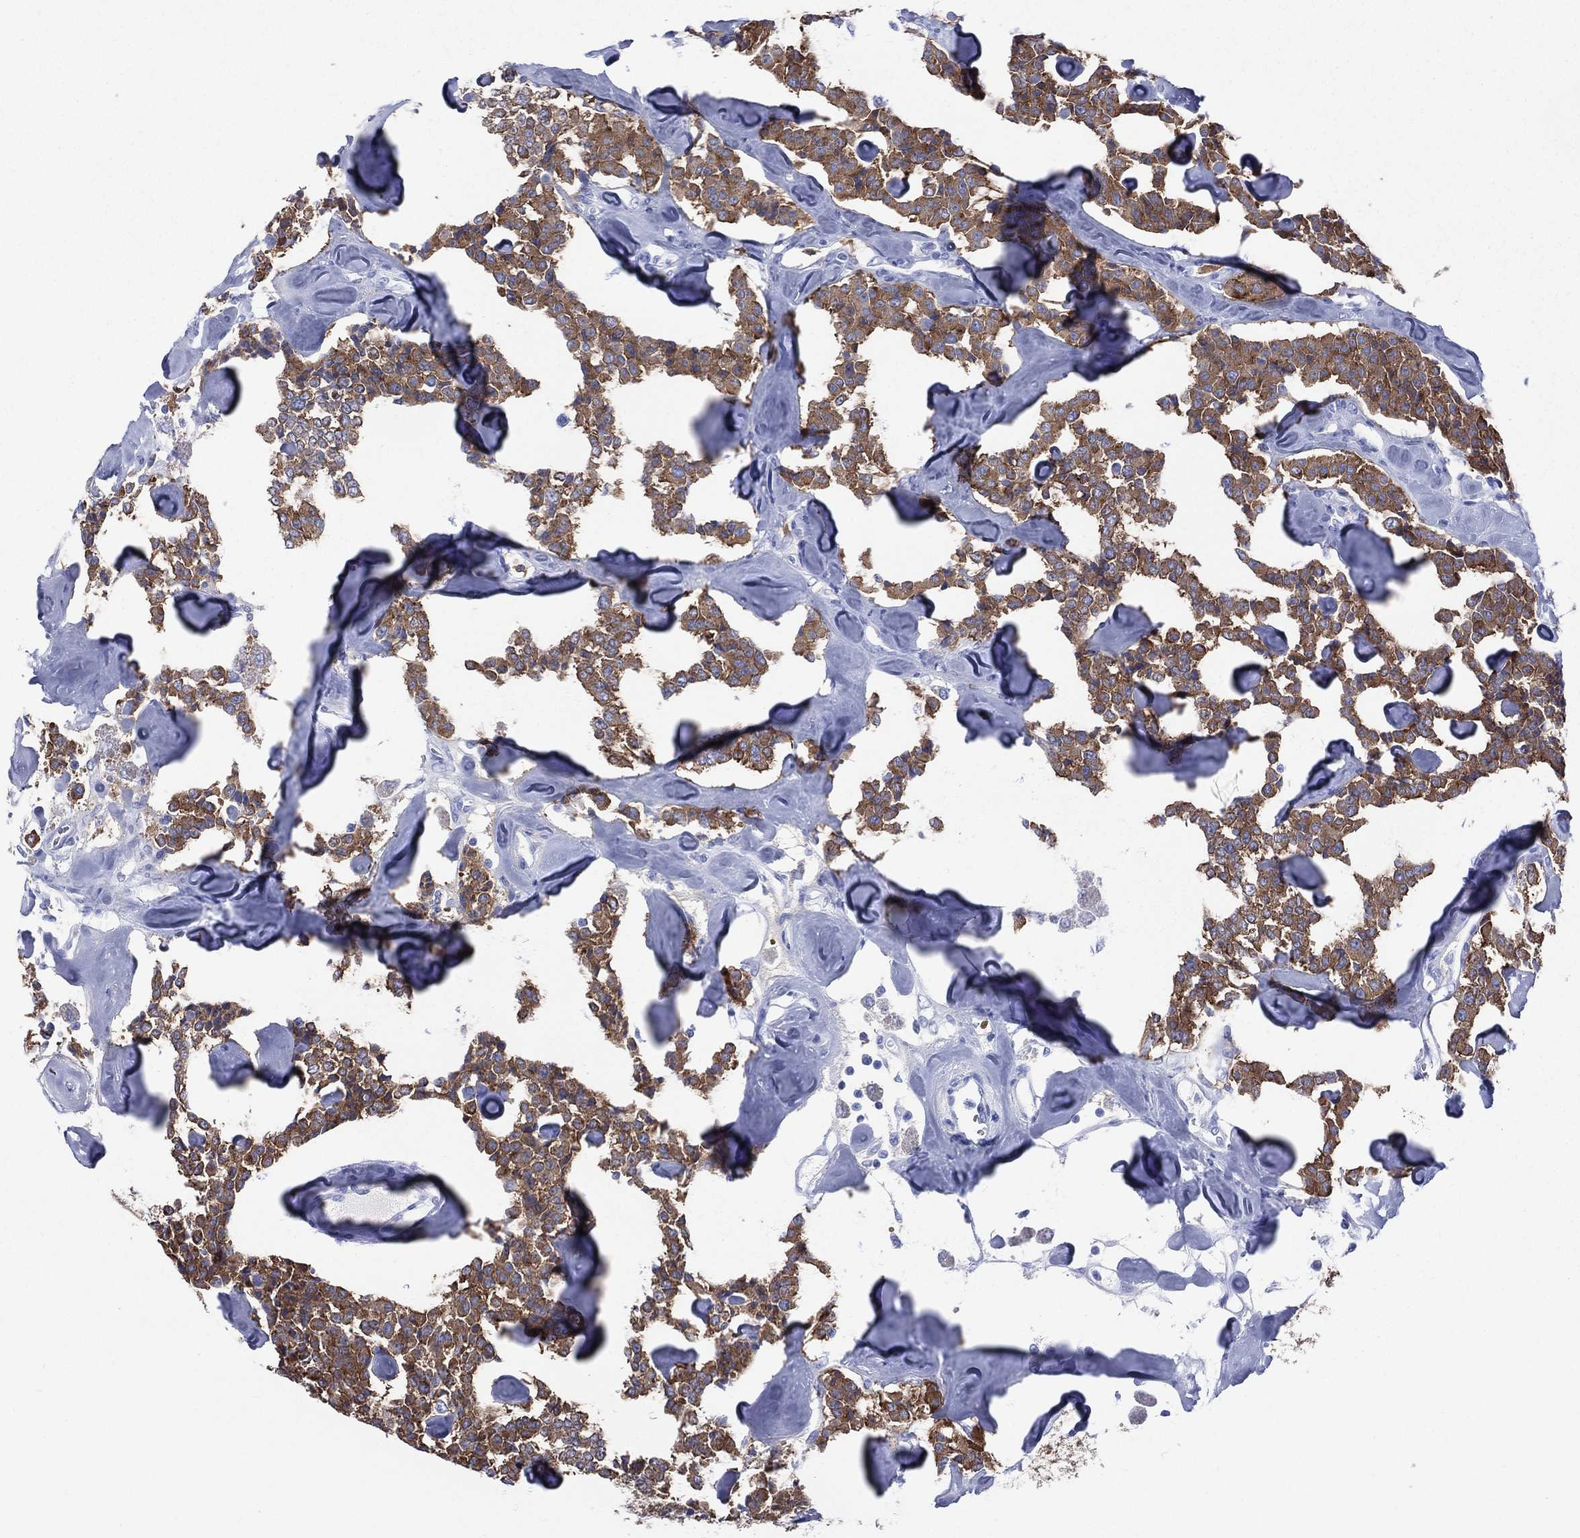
{"staining": {"intensity": "moderate", "quantity": ">75%", "location": "cytoplasmic/membranous"}, "tissue": "carcinoid", "cell_type": "Tumor cells", "image_type": "cancer", "snomed": [{"axis": "morphology", "description": "Carcinoid, malignant, NOS"}, {"axis": "topography", "description": "Pancreas"}], "caption": "This image exhibits carcinoid (malignant) stained with IHC to label a protein in brown. The cytoplasmic/membranous of tumor cells show moderate positivity for the protein. Nuclei are counter-stained blue.", "gene": "SYP", "patient": {"sex": "male", "age": 41}}